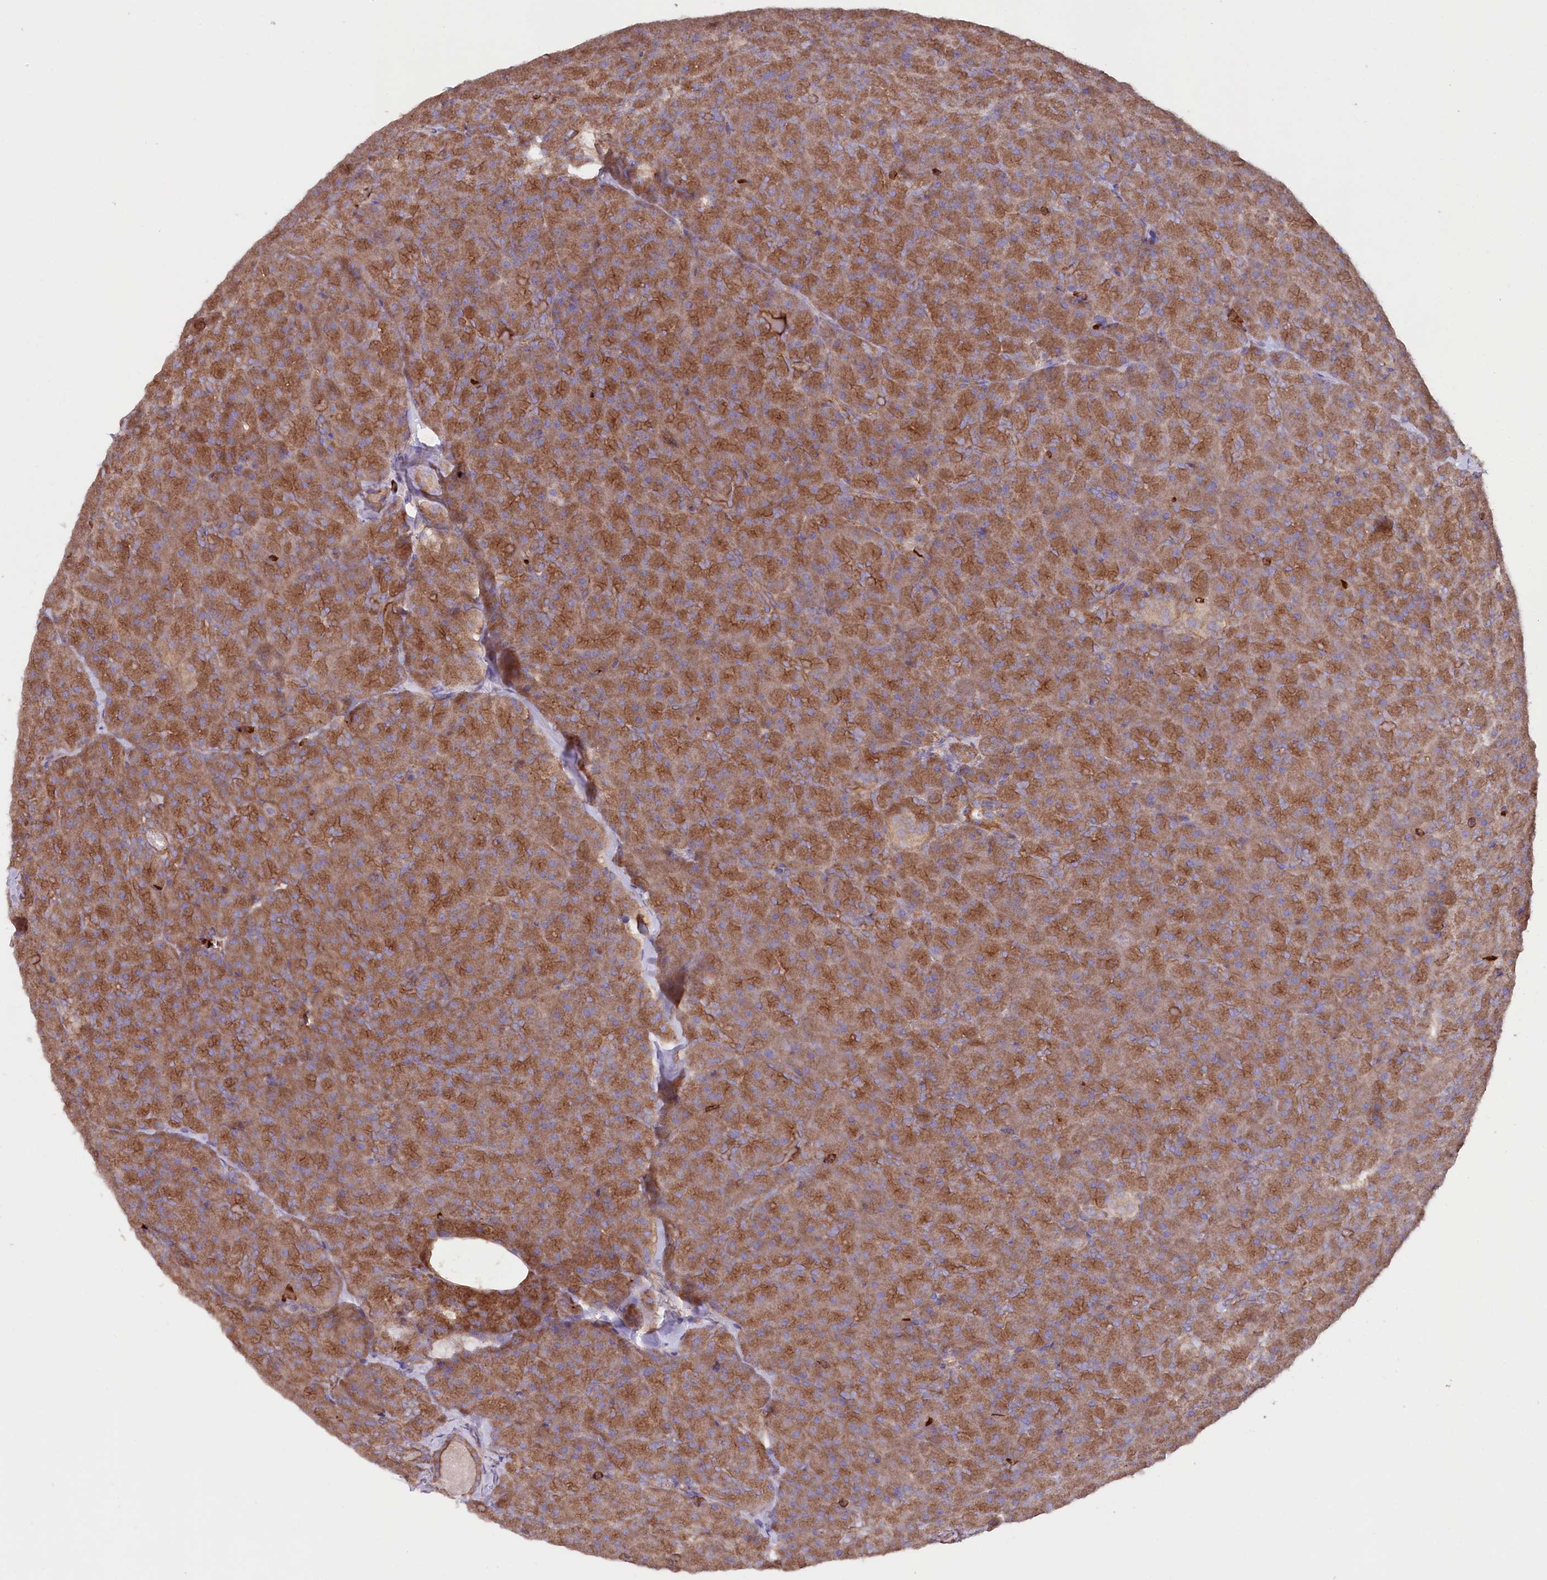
{"staining": {"intensity": "moderate", "quantity": ">75%", "location": "cytoplasmic/membranous"}, "tissue": "pancreas", "cell_type": "Exocrine glandular cells", "image_type": "normal", "snomed": [{"axis": "morphology", "description": "Normal tissue, NOS"}, {"axis": "topography", "description": "Pancreas"}], "caption": "Immunohistochemical staining of normal human pancreas displays >75% levels of moderate cytoplasmic/membranous protein expression in approximately >75% of exocrine glandular cells.", "gene": "LSG1", "patient": {"sex": "male", "age": 36}}